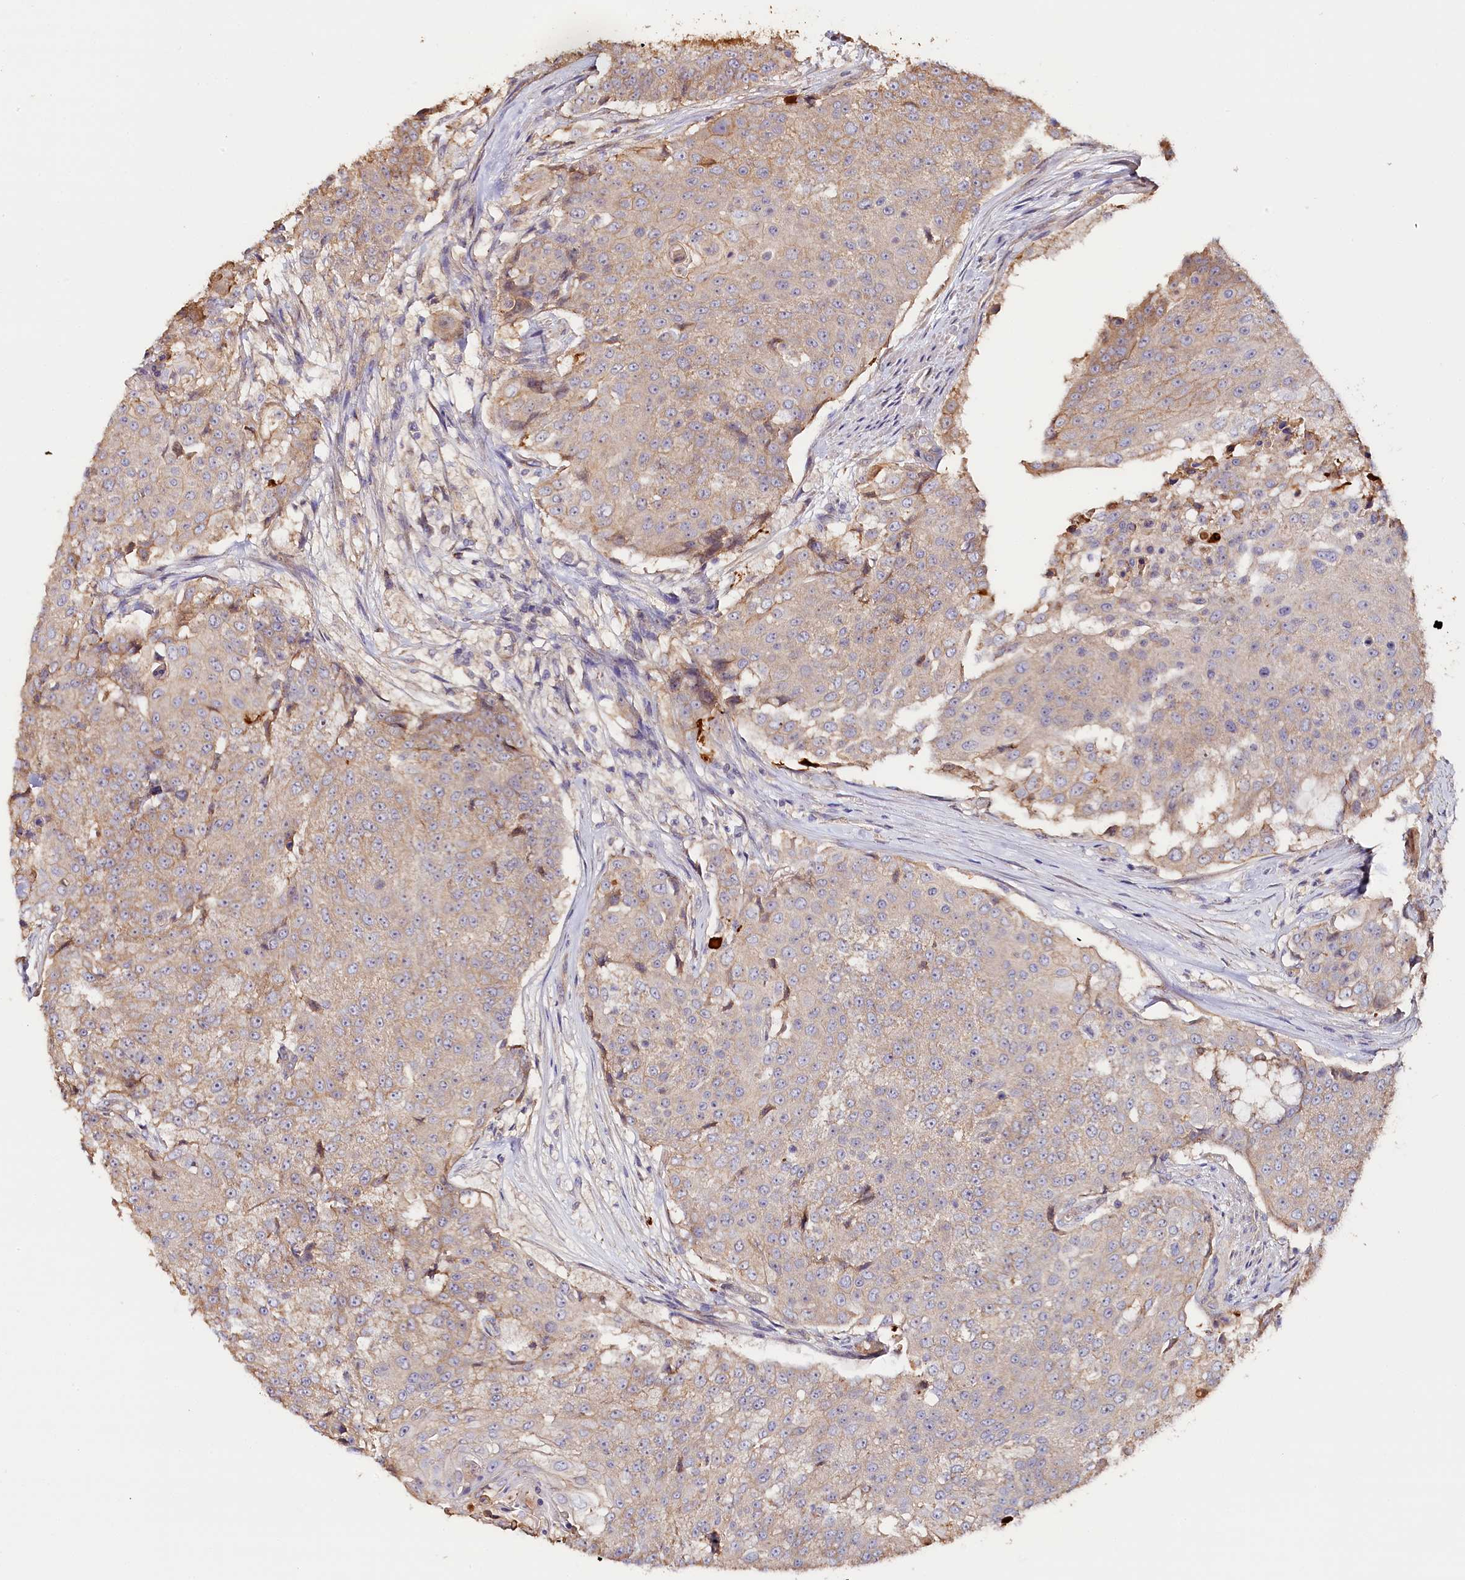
{"staining": {"intensity": "weak", "quantity": ">75%", "location": "cytoplasmic/membranous"}, "tissue": "urothelial cancer", "cell_type": "Tumor cells", "image_type": "cancer", "snomed": [{"axis": "morphology", "description": "Urothelial carcinoma, High grade"}, {"axis": "topography", "description": "Urinary bladder"}], "caption": "Immunohistochemistry (IHC) (DAB (3,3'-diaminobenzidine)) staining of urothelial cancer shows weak cytoplasmic/membranous protein expression in about >75% of tumor cells. (IHC, brightfield microscopy, high magnification).", "gene": "KATNB1", "patient": {"sex": "female", "age": 63}}